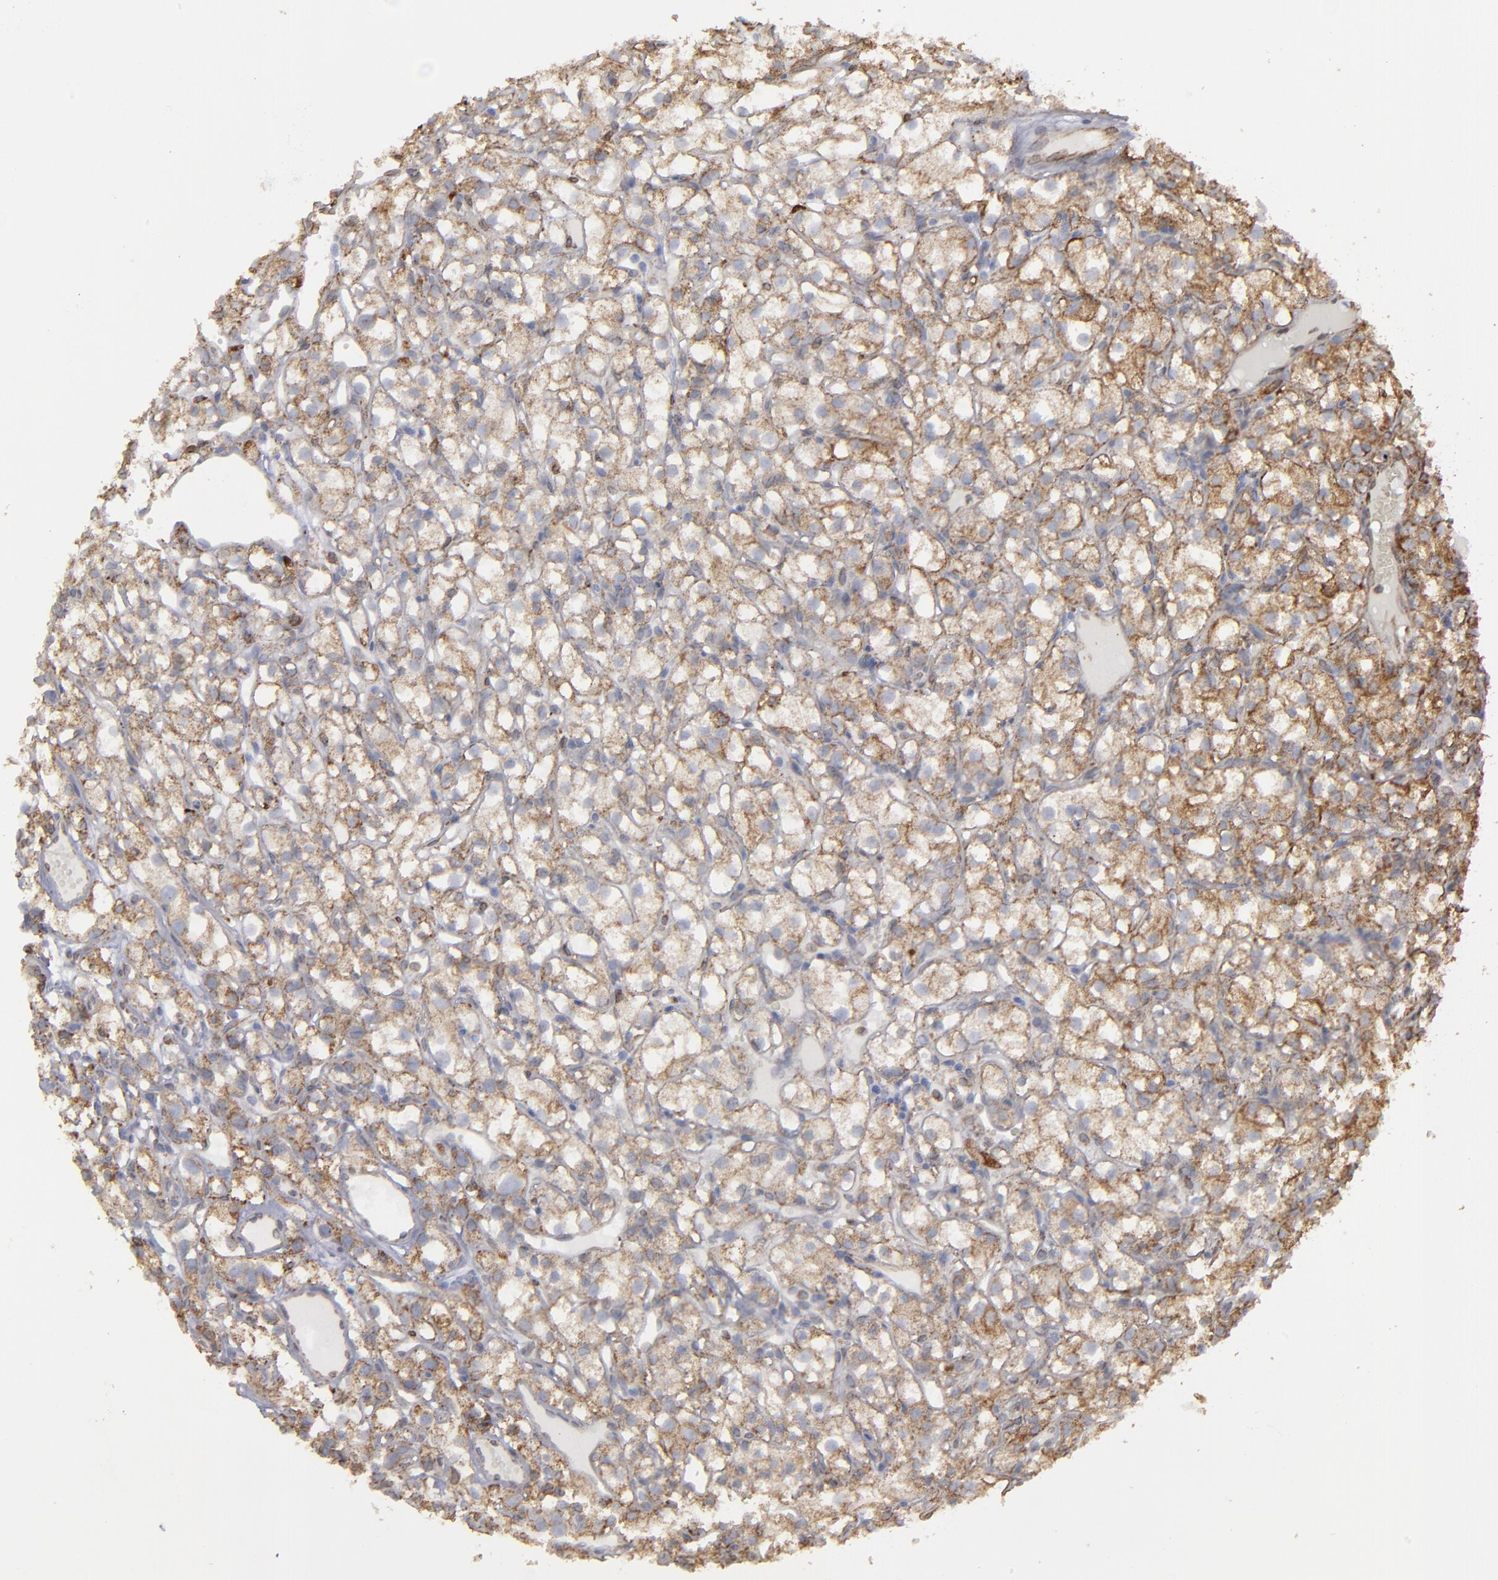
{"staining": {"intensity": "moderate", "quantity": ">75%", "location": "cytoplasmic/membranous"}, "tissue": "renal cancer", "cell_type": "Tumor cells", "image_type": "cancer", "snomed": [{"axis": "morphology", "description": "Adenocarcinoma, NOS"}, {"axis": "topography", "description": "Kidney"}], "caption": "Immunohistochemistry (IHC) staining of renal adenocarcinoma, which shows medium levels of moderate cytoplasmic/membranous expression in about >75% of tumor cells indicating moderate cytoplasmic/membranous protein staining. The staining was performed using DAB (brown) for protein detection and nuclei were counterstained in hematoxylin (blue).", "gene": "ERLIN2", "patient": {"sex": "male", "age": 61}}